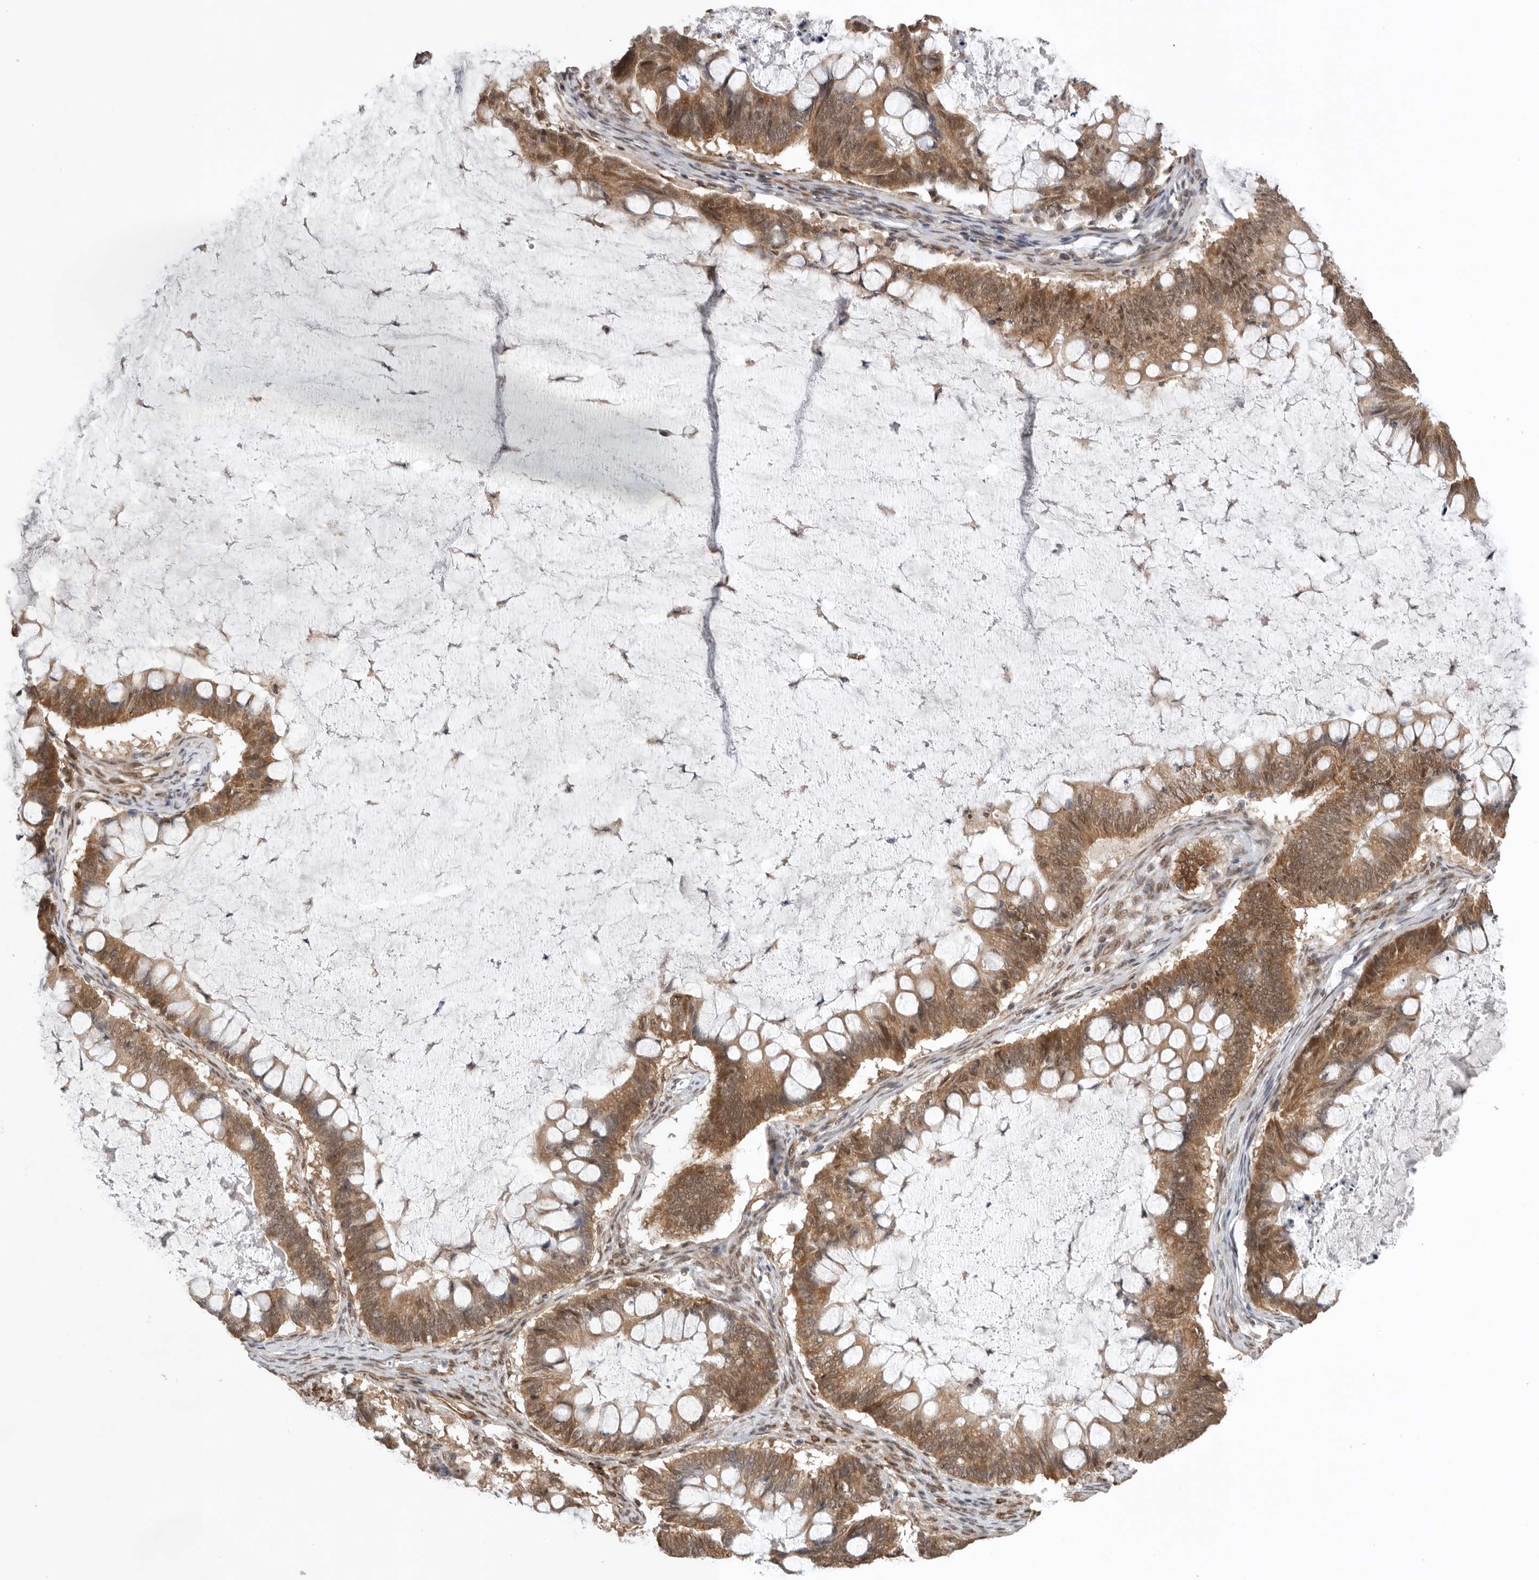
{"staining": {"intensity": "moderate", "quantity": ">75%", "location": "cytoplasmic/membranous,nuclear"}, "tissue": "ovarian cancer", "cell_type": "Tumor cells", "image_type": "cancer", "snomed": [{"axis": "morphology", "description": "Cystadenocarcinoma, mucinous, NOS"}, {"axis": "topography", "description": "Ovary"}], "caption": "Immunohistochemical staining of mucinous cystadenocarcinoma (ovarian) displays moderate cytoplasmic/membranous and nuclear protein positivity in approximately >75% of tumor cells.", "gene": "VPS50", "patient": {"sex": "female", "age": 61}}